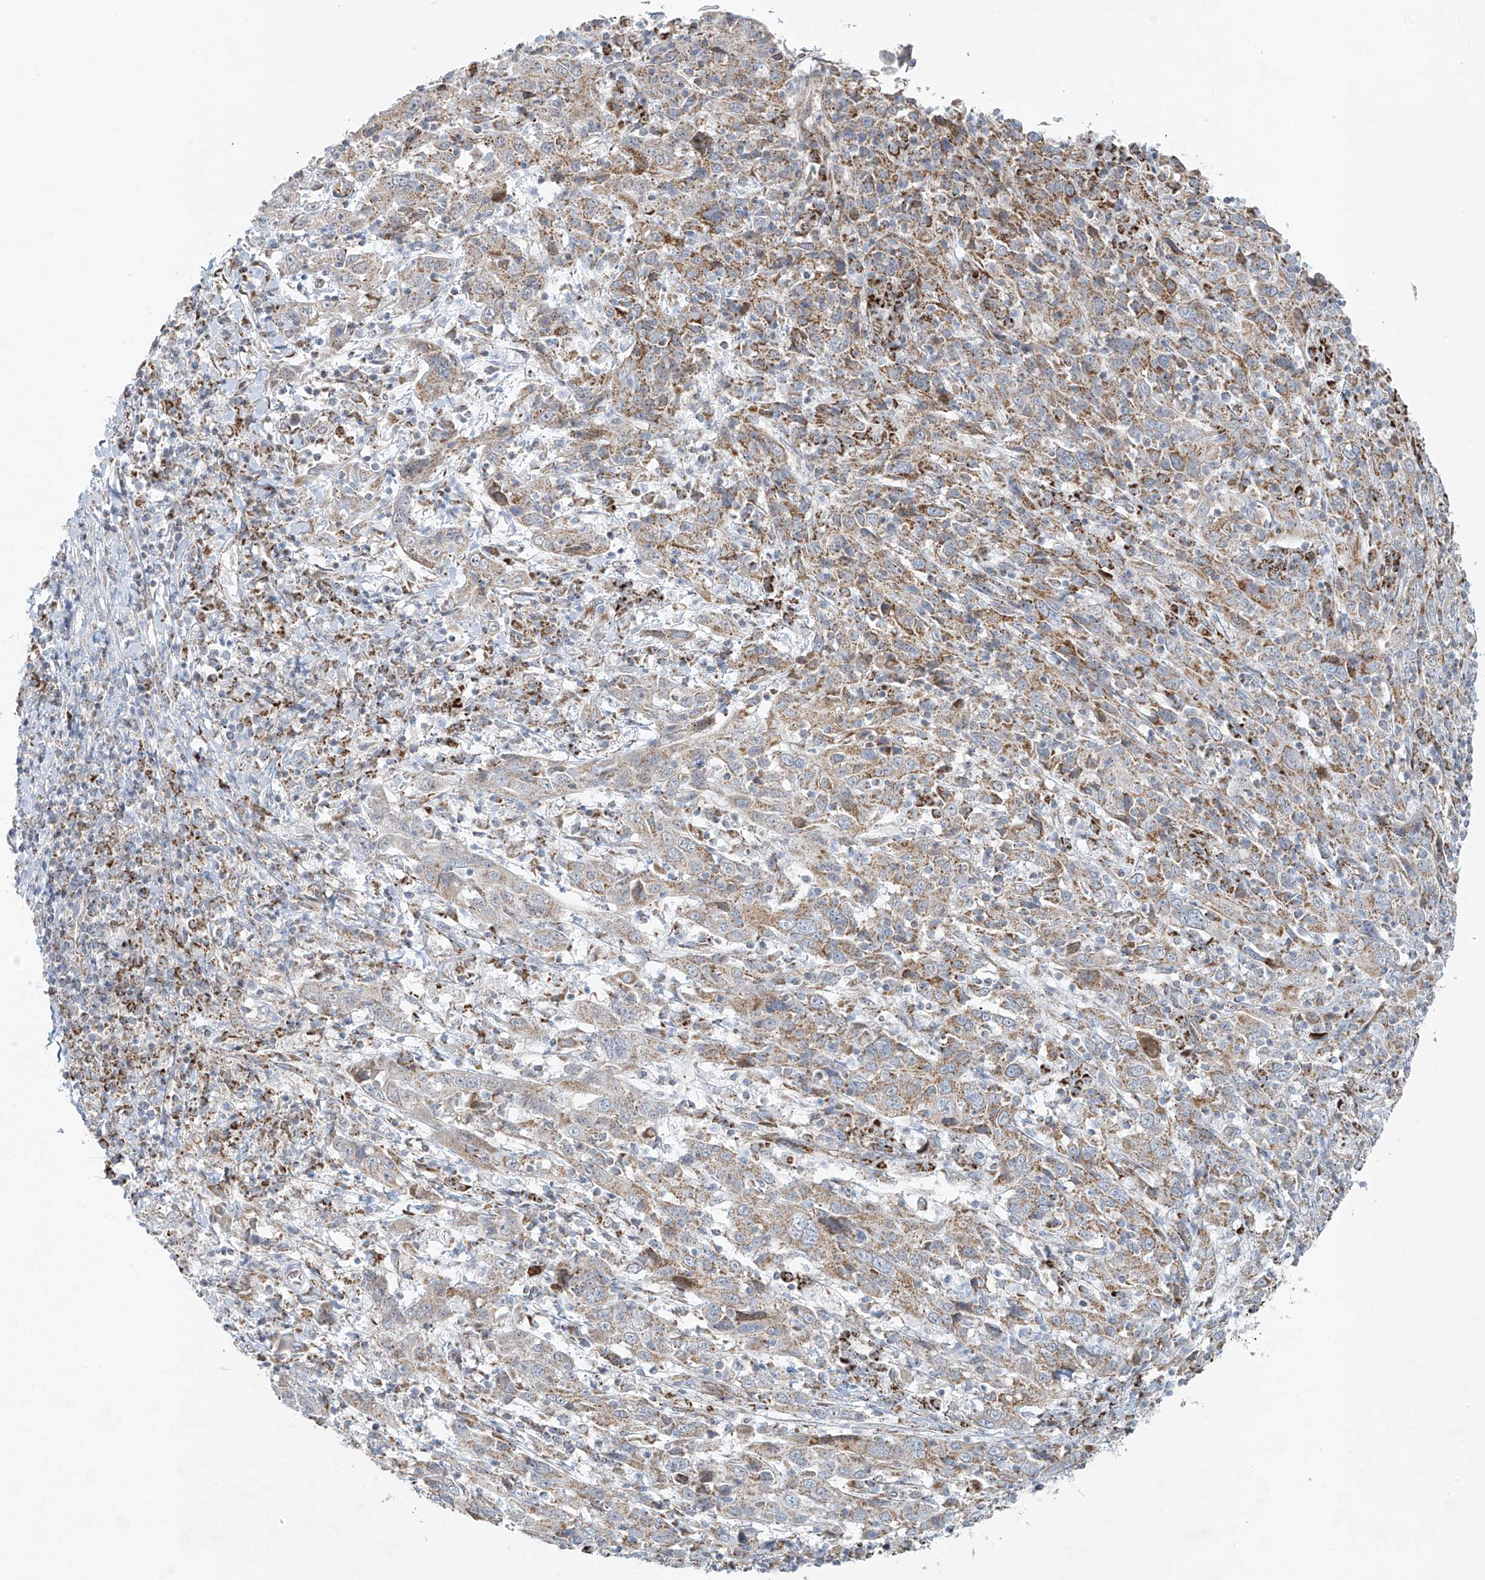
{"staining": {"intensity": "moderate", "quantity": "<25%", "location": "cytoplasmic/membranous"}, "tissue": "cervical cancer", "cell_type": "Tumor cells", "image_type": "cancer", "snomed": [{"axis": "morphology", "description": "Squamous cell carcinoma, NOS"}, {"axis": "topography", "description": "Cervix"}], "caption": "DAB (3,3'-diaminobenzidine) immunohistochemical staining of human cervical squamous cell carcinoma reveals moderate cytoplasmic/membranous protein expression in about <25% of tumor cells. The staining is performed using DAB (3,3'-diaminobenzidine) brown chromogen to label protein expression. The nuclei are counter-stained blue using hematoxylin.", "gene": "SMDT1", "patient": {"sex": "female", "age": 46}}